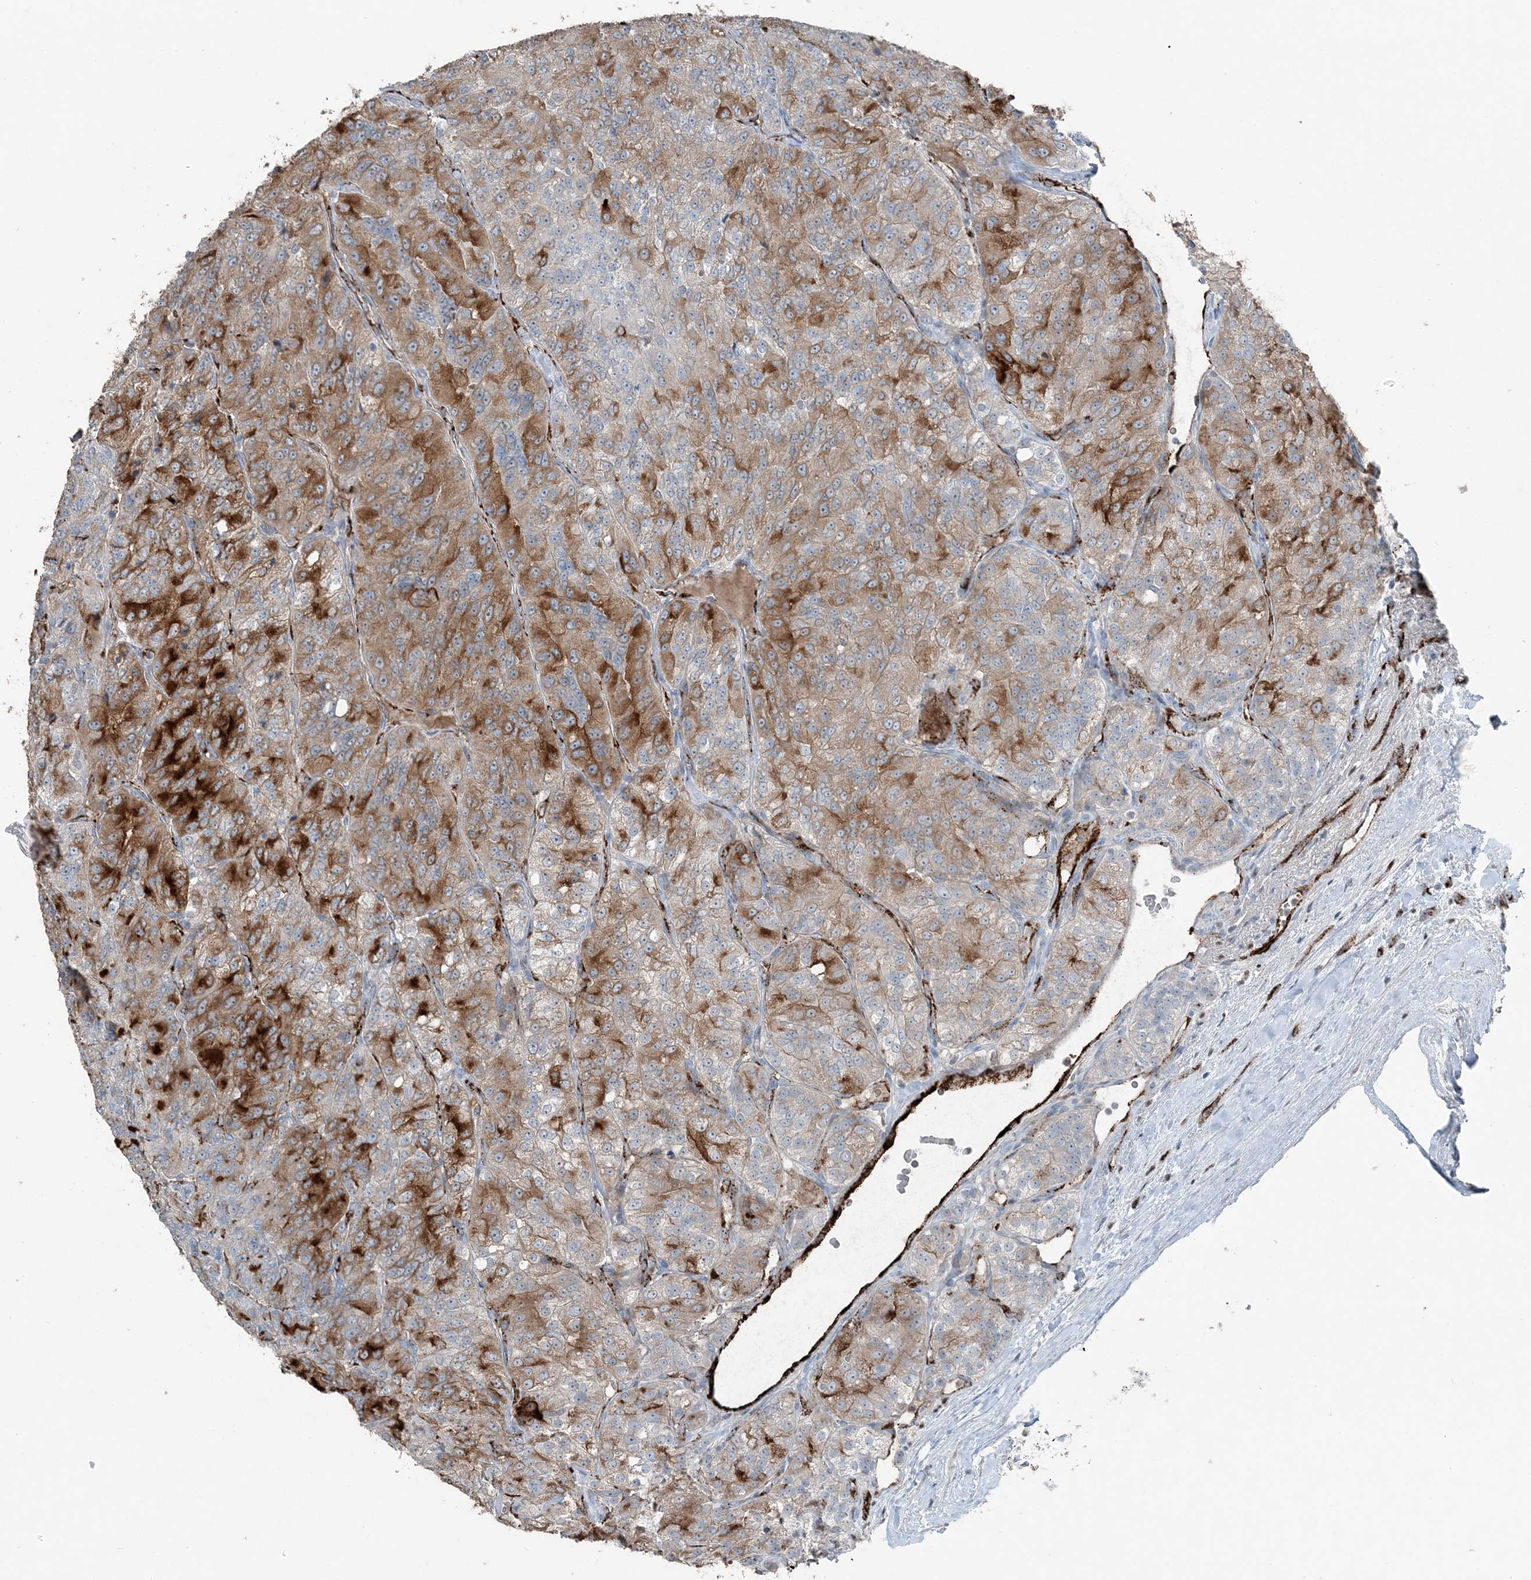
{"staining": {"intensity": "strong", "quantity": "25%-75%", "location": "cytoplasmic/membranous"}, "tissue": "renal cancer", "cell_type": "Tumor cells", "image_type": "cancer", "snomed": [{"axis": "morphology", "description": "Adenocarcinoma, NOS"}, {"axis": "topography", "description": "Kidney"}], "caption": "DAB (3,3'-diaminobenzidine) immunohistochemical staining of human adenocarcinoma (renal) exhibits strong cytoplasmic/membranous protein expression in approximately 25%-75% of tumor cells.", "gene": "ELOVL7", "patient": {"sex": "female", "age": 63}}